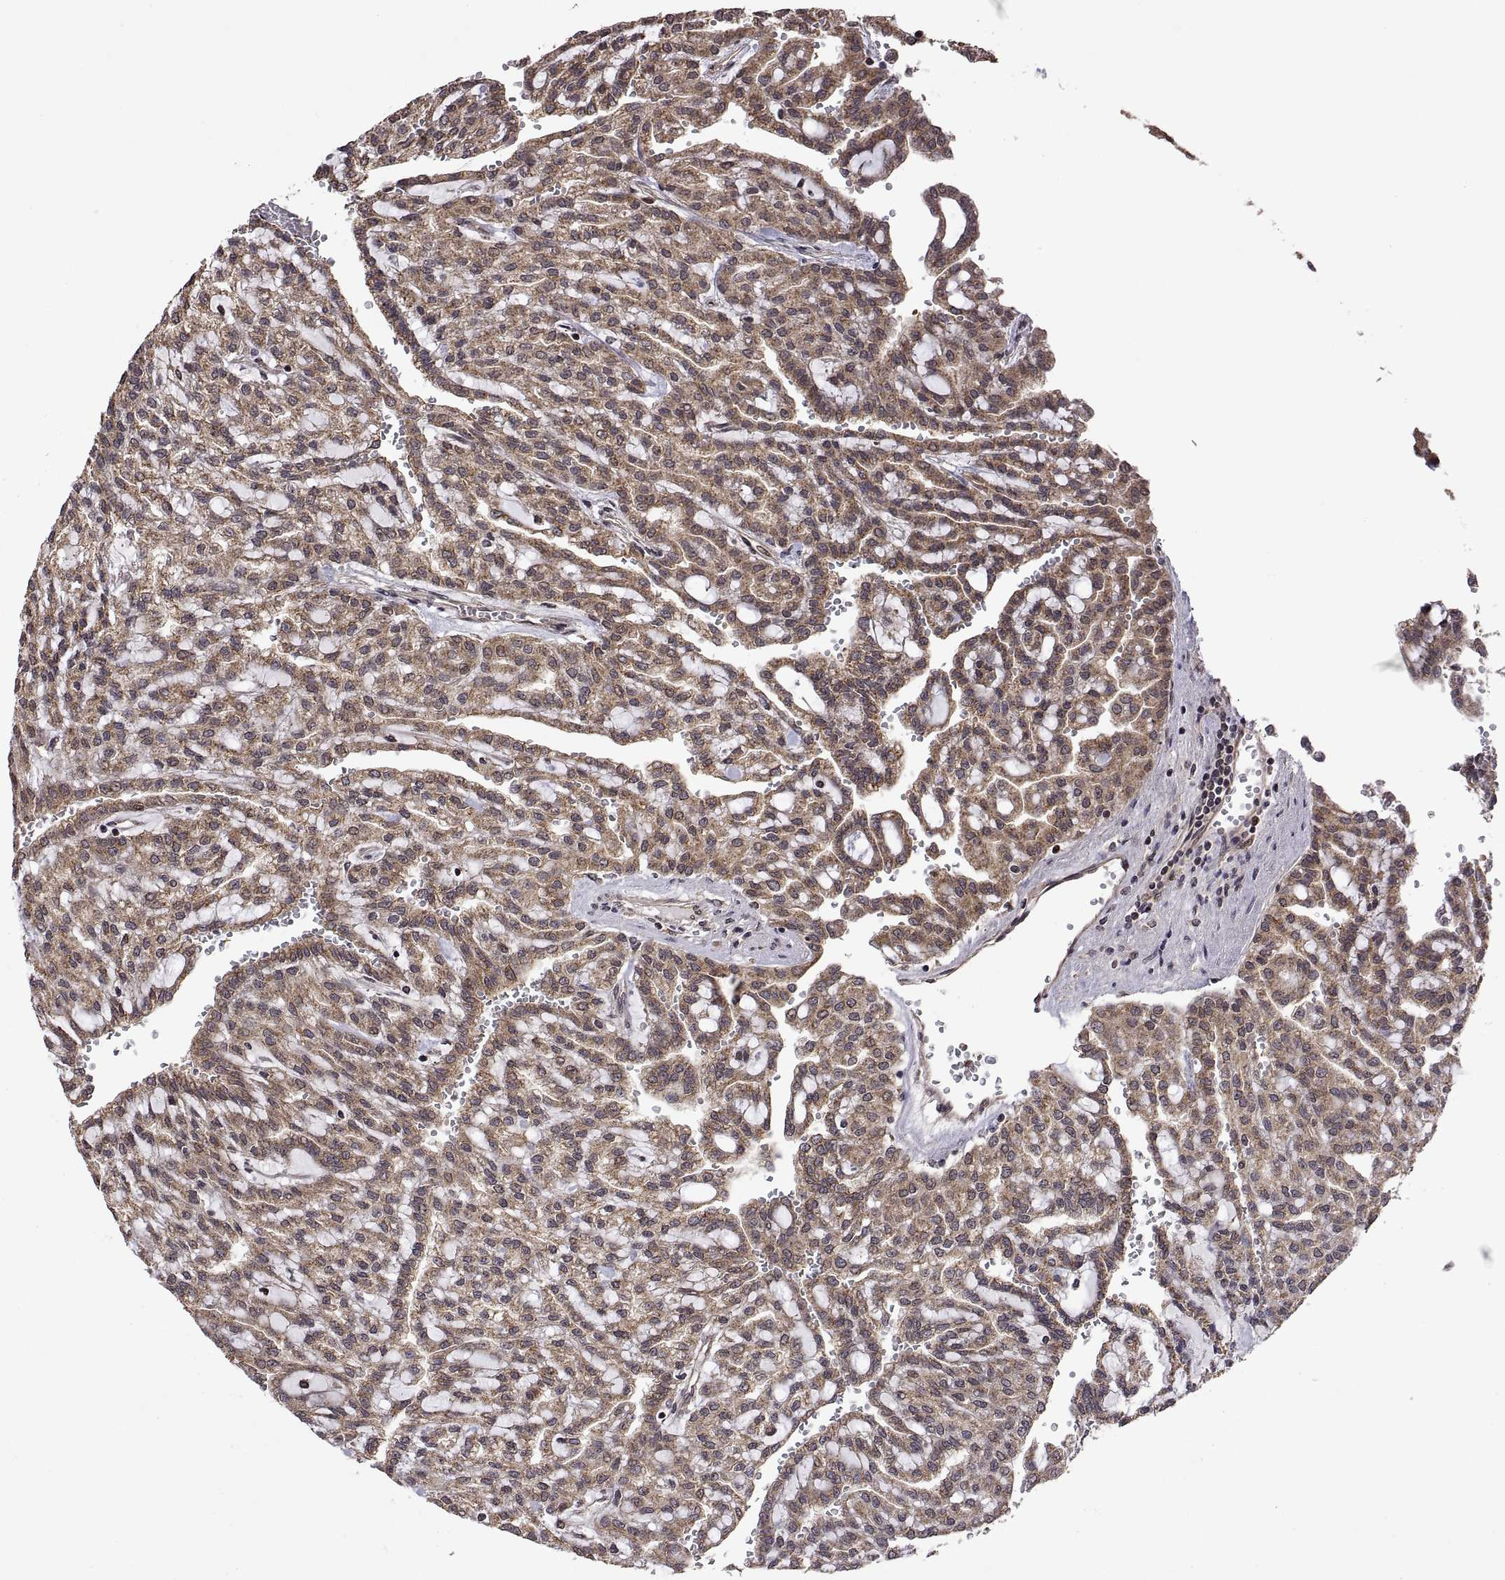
{"staining": {"intensity": "weak", "quantity": ">75%", "location": "cytoplasmic/membranous"}, "tissue": "renal cancer", "cell_type": "Tumor cells", "image_type": "cancer", "snomed": [{"axis": "morphology", "description": "Adenocarcinoma, NOS"}, {"axis": "topography", "description": "Kidney"}], "caption": "Human adenocarcinoma (renal) stained with a brown dye reveals weak cytoplasmic/membranous positive positivity in about >75% of tumor cells.", "gene": "ZNRF2", "patient": {"sex": "male", "age": 63}}